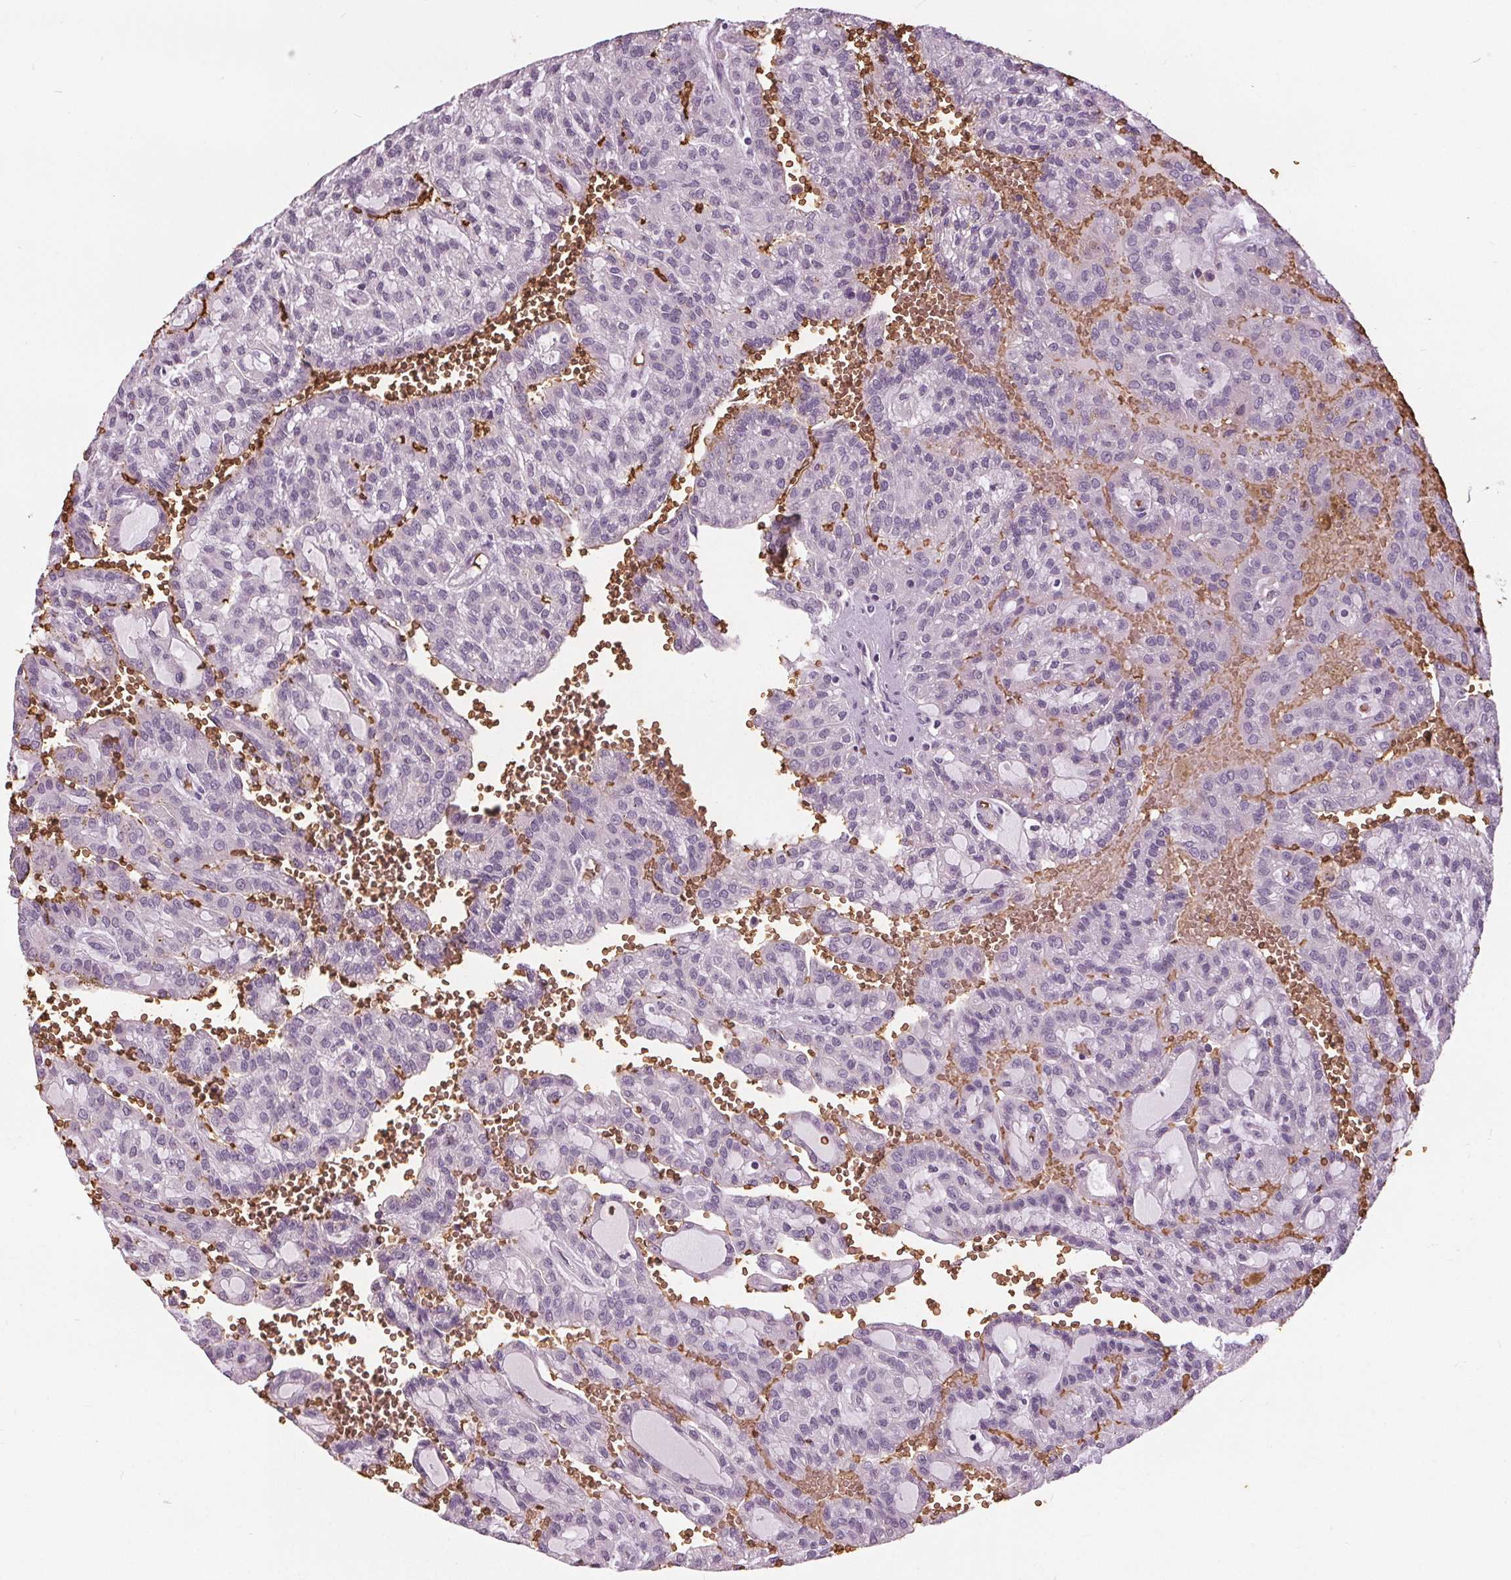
{"staining": {"intensity": "negative", "quantity": "none", "location": "none"}, "tissue": "renal cancer", "cell_type": "Tumor cells", "image_type": "cancer", "snomed": [{"axis": "morphology", "description": "Adenocarcinoma, NOS"}, {"axis": "topography", "description": "Kidney"}], "caption": "Immunohistochemistry (IHC) of human renal adenocarcinoma exhibits no positivity in tumor cells. (Brightfield microscopy of DAB (3,3'-diaminobenzidine) immunohistochemistry (IHC) at high magnification).", "gene": "SLC4A1", "patient": {"sex": "male", "age": 63}}